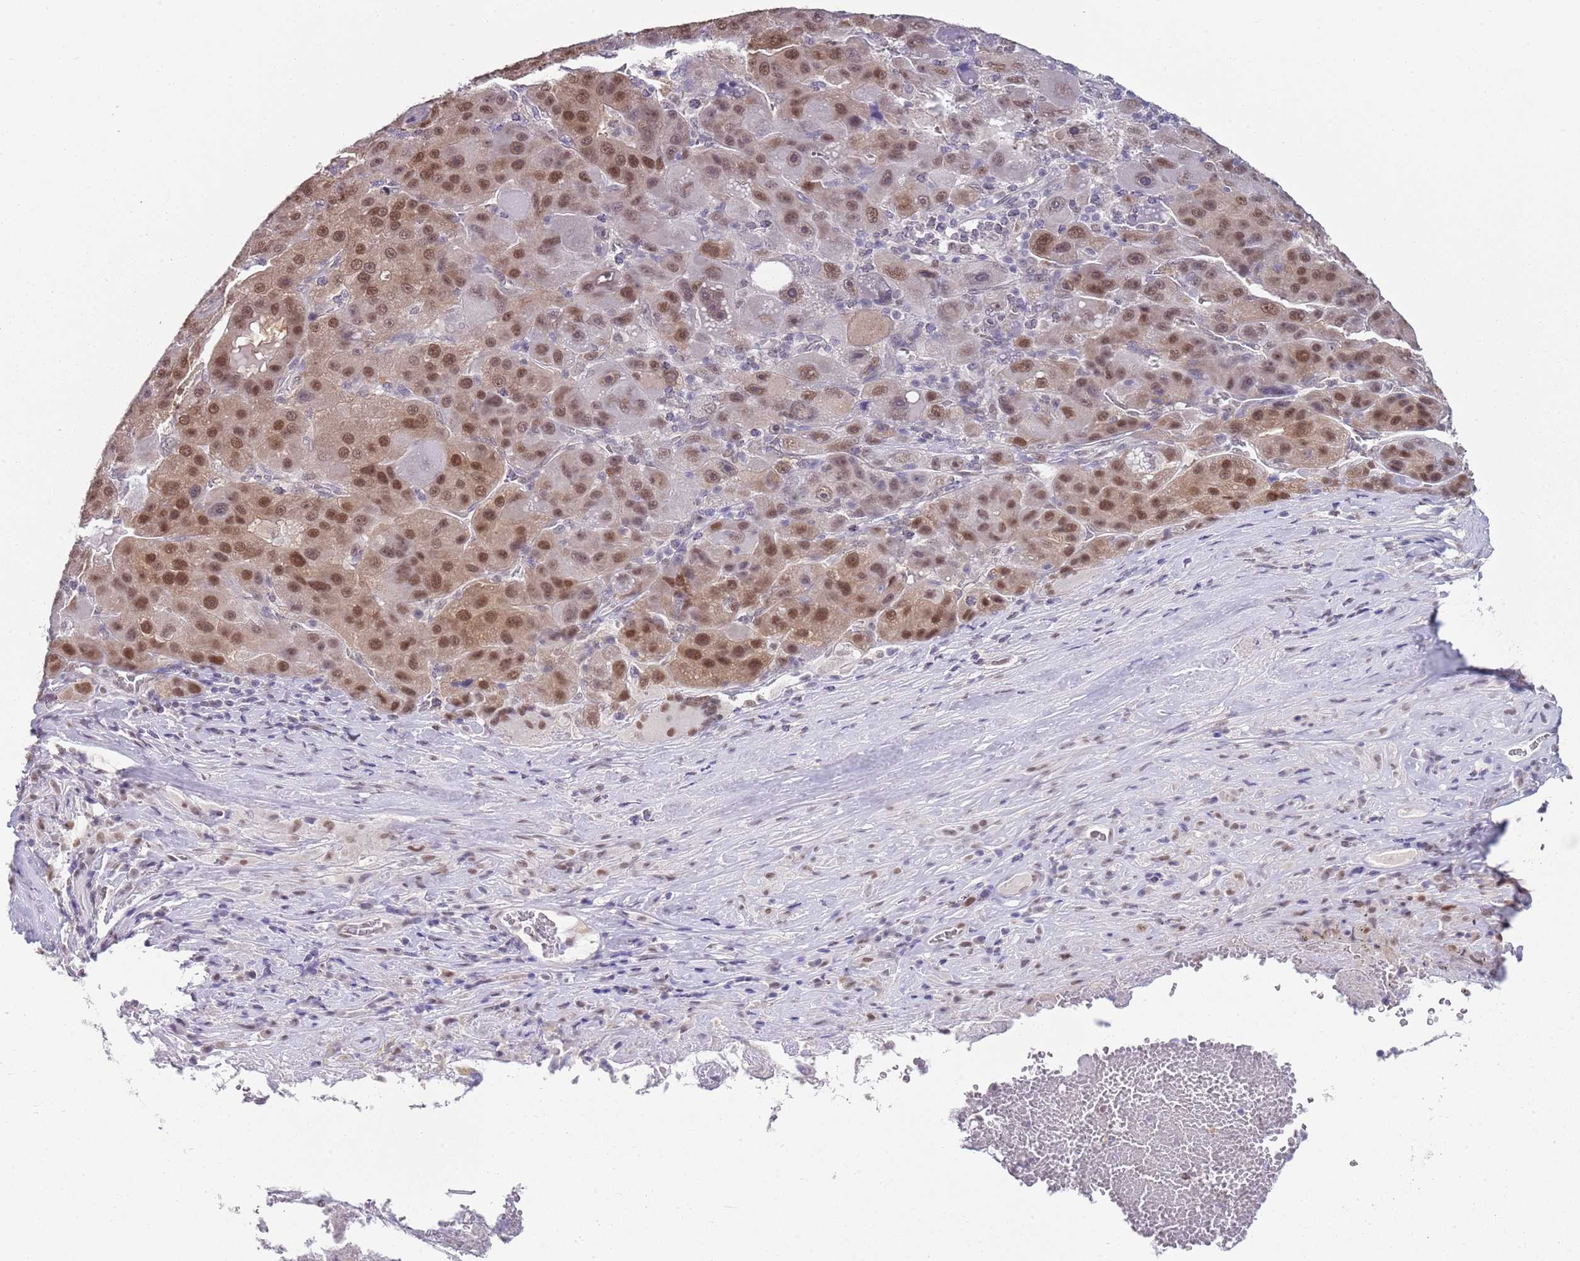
{"staining": {"intensity": "moderate", "quantity": ">75%", "location": "cytoplasmic/membranous,nuclear"}, "tissue": "liver cancer", "cell_type": "Tumor cells", "image_type": "cancer", "snomed": [{"axis": "morphology", "description": "Carcinoma, Hepatocellular, NOS"}, {"axis": "topography", "description": "Liver"}], "caption": "Brown immunohistochemical staining in liver hepatocellular carcinoma reveals moderate cytoplasmic/membranous and nuclear staining in approximately >75% of tumor cells.", "gene": "SEPHS2", "patient": {"sex": "male", "age": 76}}